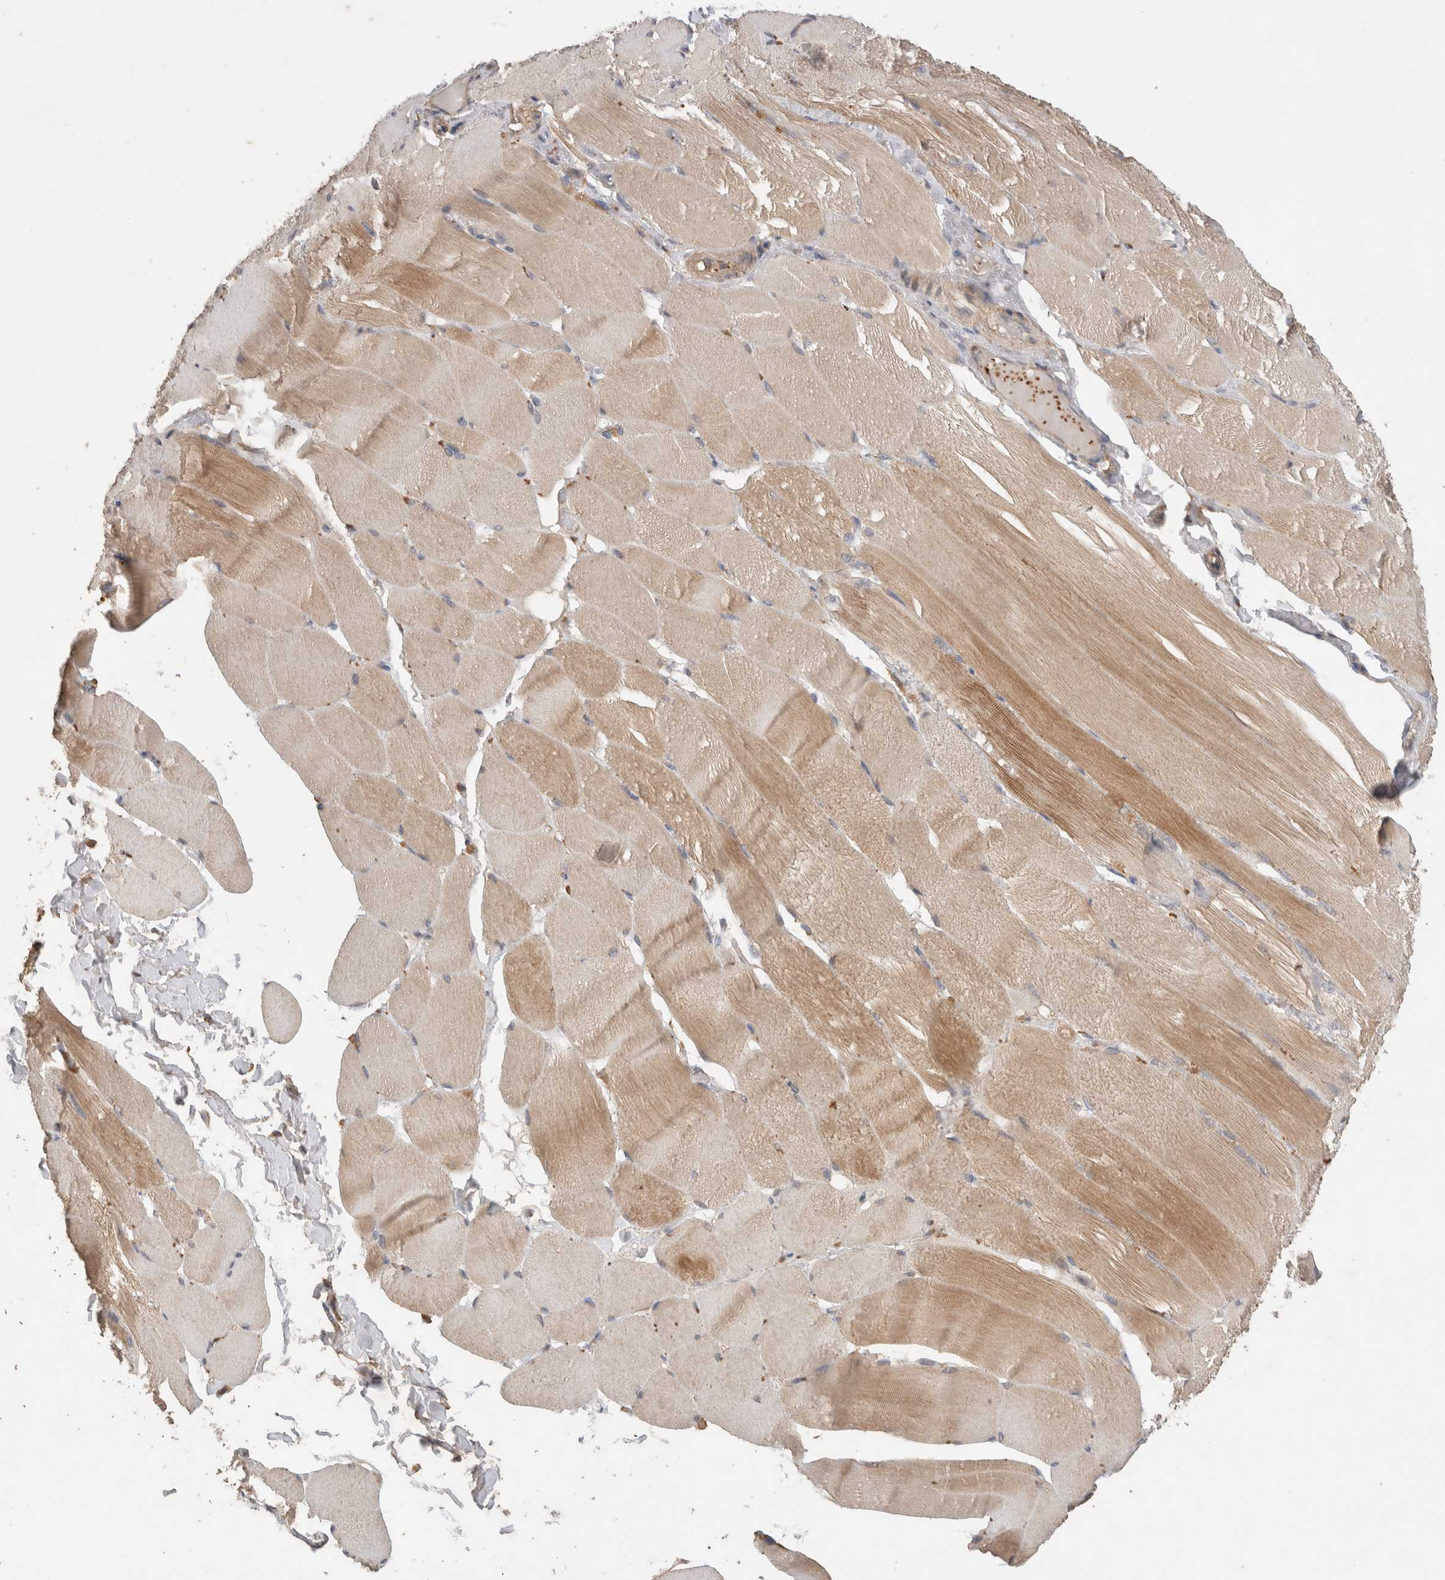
{"staining": {"intensity": "moderate", "quantity": "25%-75%", "location": "cytoplasmic/membranous"}, "tissue": "skeletal muscle", "cell_type": "Myocytes", "image_type": "normal", "snomed": [{"axis": "morphology", "description": "Normal tissue, NOS"}, {"axis": "topography", "description": "Skin"}, {"axis": "topography", "description": "Skeletal muscle"}], "caption": "A brown stain labels moderate cytoplasmic/membranous staining of a protein in myocytes of normal human skeletal muscle. (brown staining indicates protein expression, while blue staining denotes nuclei).", "gene": "SNX31", "patient": {"sex": "male", "age": 83}}